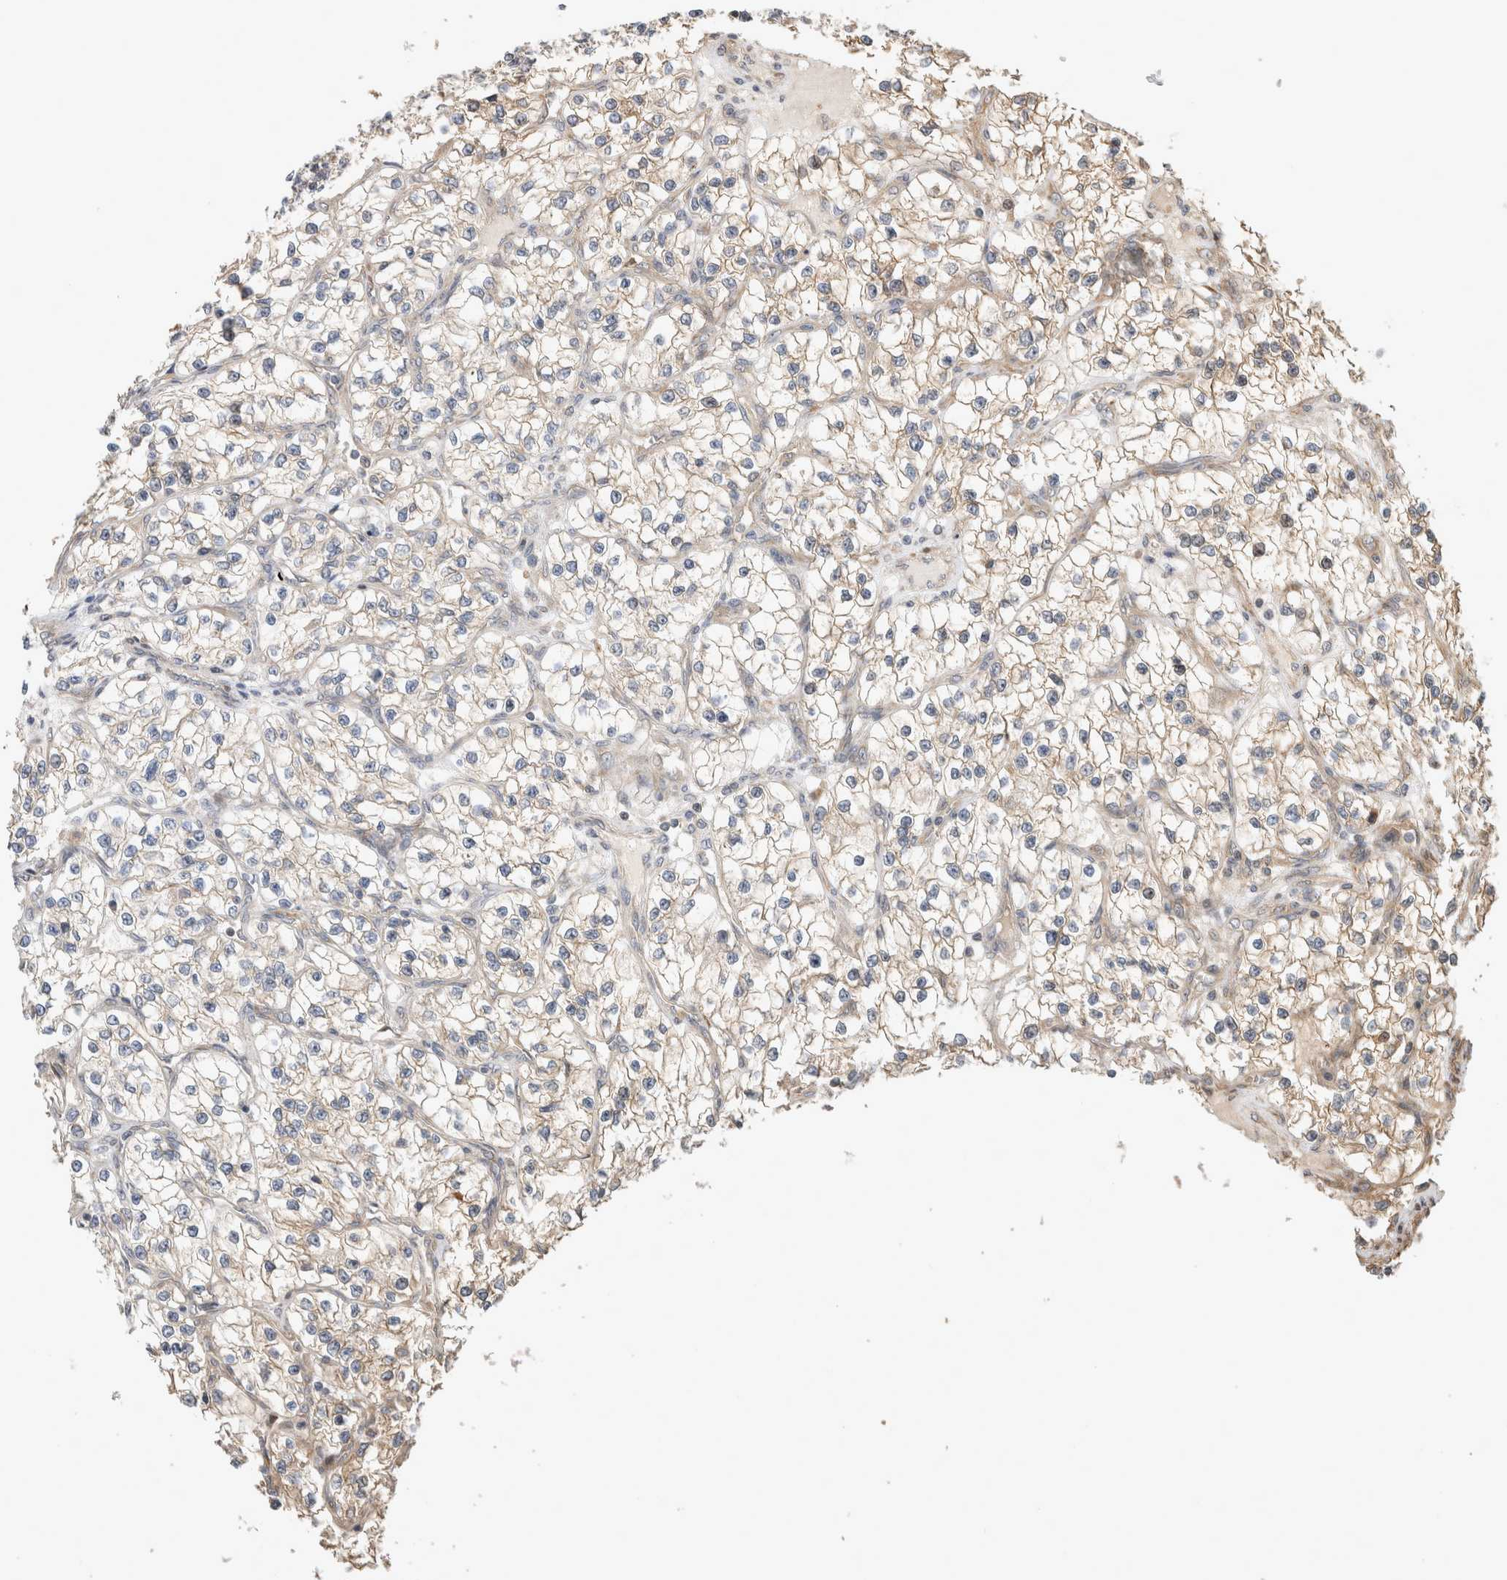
{"staining": {"intensity": "moderate", "quantity": "25%-75%", "location": "cytoplasmic/membranous"}, "tissue": "renal cancer", "cell_type": "Tumor cells", "image_type": "cancer", "snomed": [{"axis": "morphology", "description": "Adenocarcinoma, NOS"}, {"axis": "topography", "description": "Kidney"}], "caption": "DAB immunohistochemical staining of human renal cancer displays moderate cytoplasmic/membranous protein expression in about 25%-75% of tumor cells.", "gene": "PCDHB15", "patient": {"sex": "female", "age": 57}}